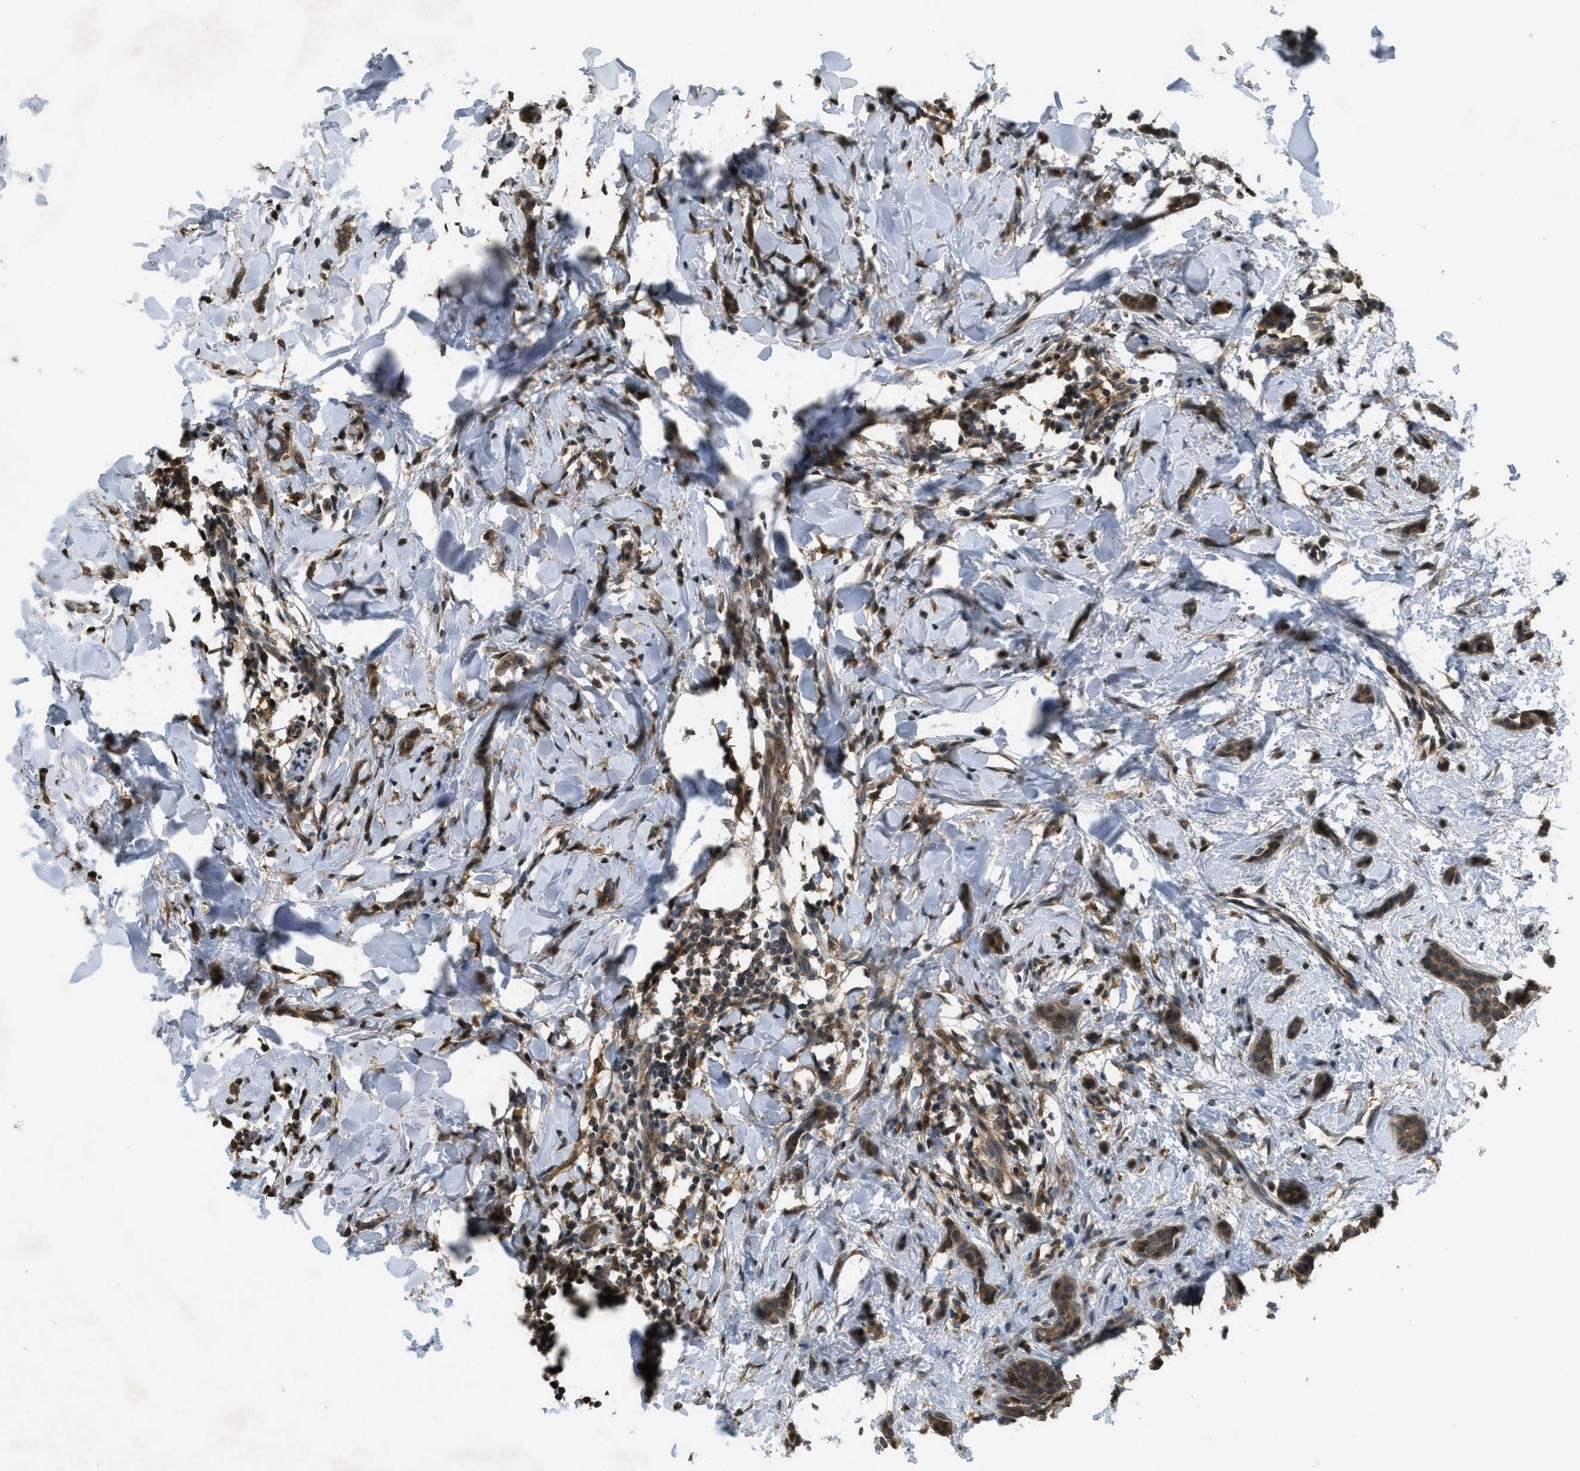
{"staining": {"intensity": "moderate", "quantity": ">75%", "location": "cytoplasmic/membranous"}, "tissue": "breast cancer", "cell_type": "Tumor cells", "image_type": "cancer", "snomed": [{"axis": "morphology", "description": "Lobular carcinoma"}, {"axis": "topography", "description": "Skin"}, {"axis": "topography", "description": "Breast"}], "caption": "This is an image of immunohistochemistry (IHC) staining of breast lobular carcinoma, which shows moderate expression in the cytoplasmic/membranous of tumor cells.", "gene": "ATG7", "patient": {"sex": "female", "age": 46}}